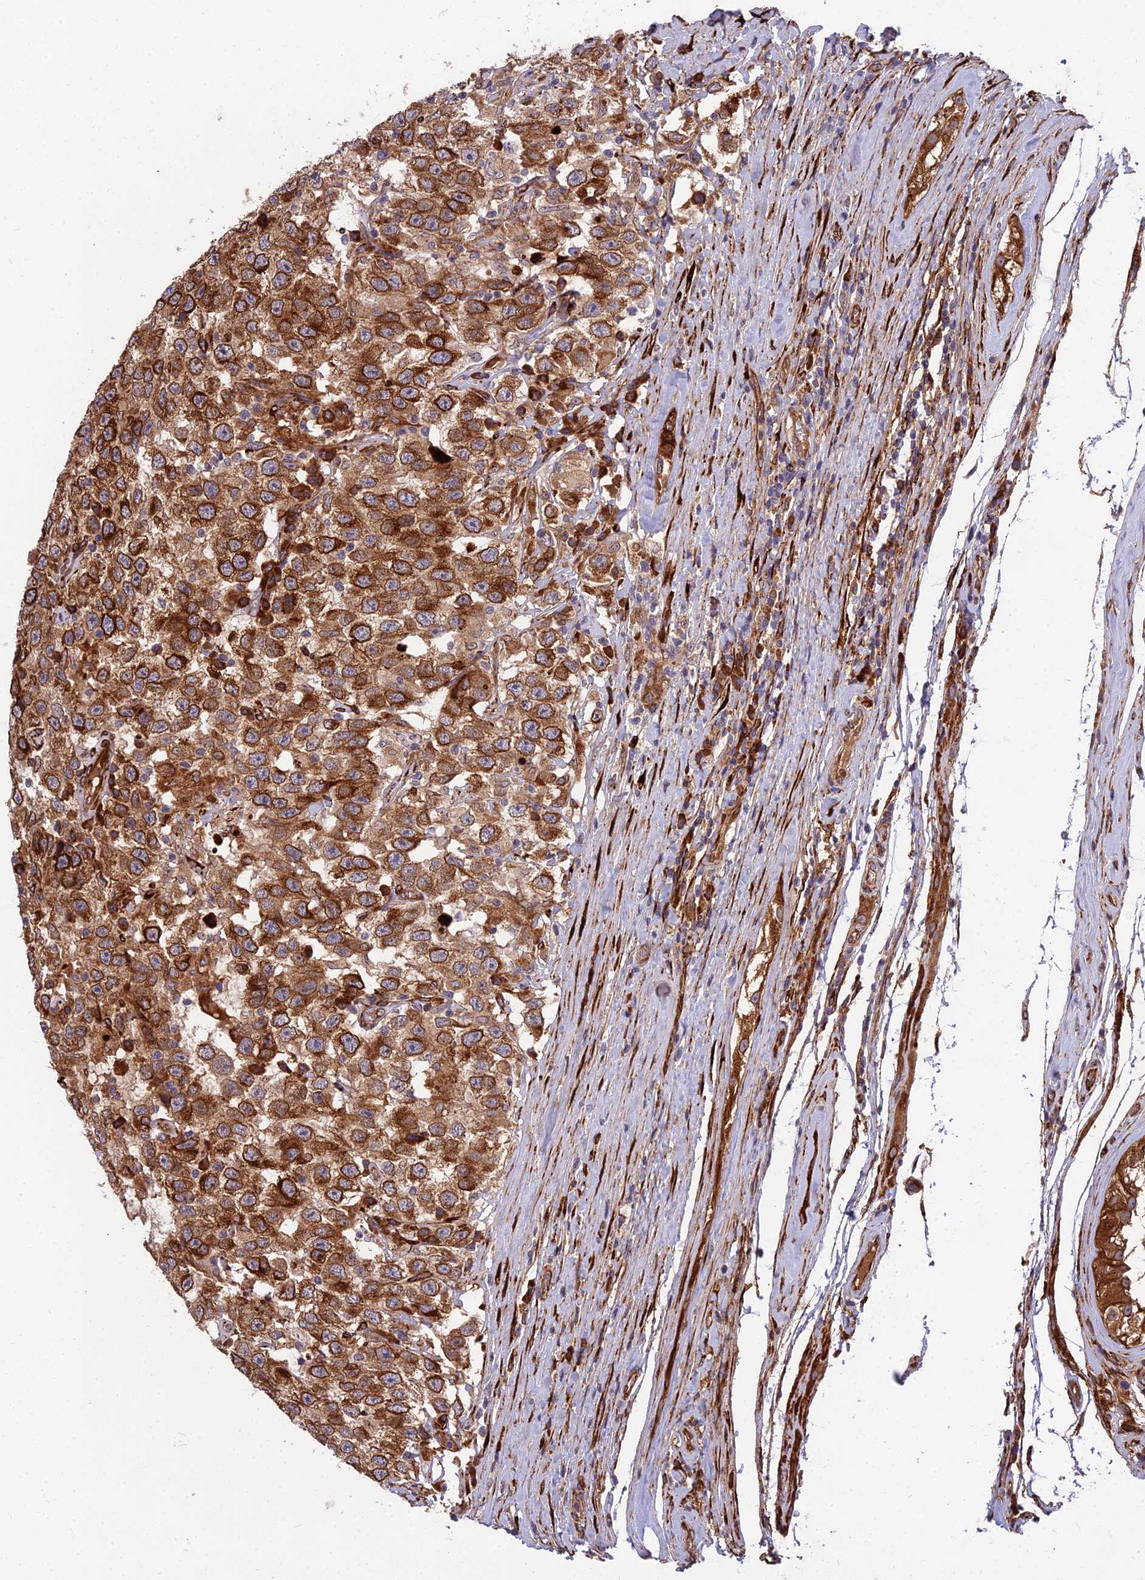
{"staining": {"intensity": "strong", "quantity": ">75%", "location": "cytoplasmic/membranous"}, "tissue": "testis cancer", "cell_type": "Tumor cells", "image_type": "cancer", "snomed": [{"axis": "morphology", "description": "Seminoma, NOS"}, {"axis": "topography", "description": "Testis"}], "caption": "DAB immunohistochemical staining of human seminoma (testis) demonstrates strong cytoplasmic/membranous protein positivity in about >75% of tumor cells.", "gene": "NDUFAF7", "patient": {"sex": "male", "age": 41}}